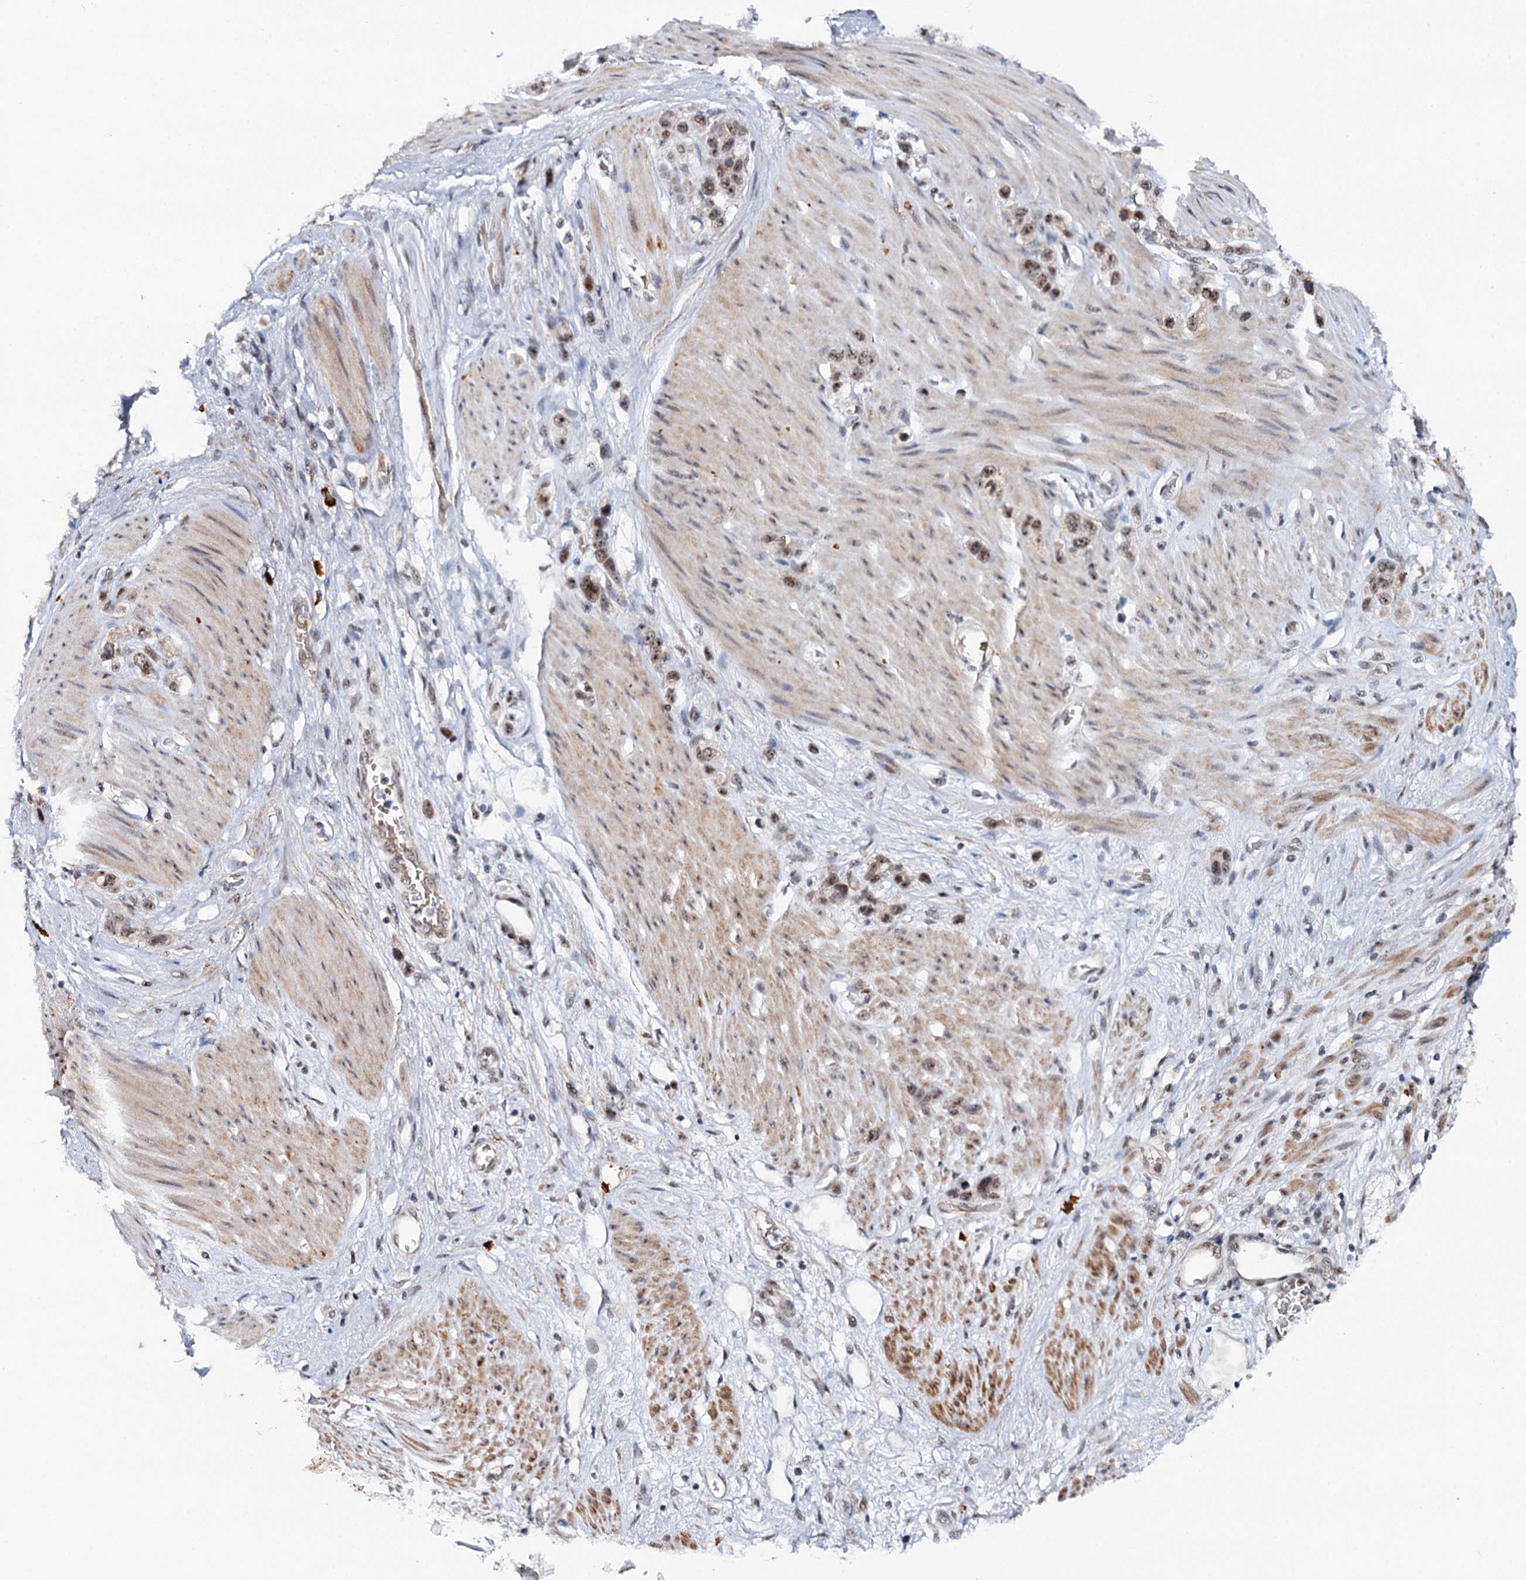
{"staining": {"intensity": "moderate", "quantity": ">75%", "location": "nuclear"}, "tissue": "stomach cancer", "cell_type": "Tumor cells", "image_type": "cancer", "snomed": [{"axis": "morphology", "description": "Adenocarcinoma, NOS"}, {"axis": "morphology", "description": "Adenocarcinoma, High grade"}, {"axis": "topography", "description": "Stomach, upper"}, {"axis": "topography", "description": "Stomach, lower"}], "caption": "A brown stain highlights moderate nuclear positivity of a protein in adenocarcinoma (stomach) tumor cells. (IHC, brightfield microscopy, high magnification).", "gene": "BUD13", "patient": {"sex": "female", "age": 65}}